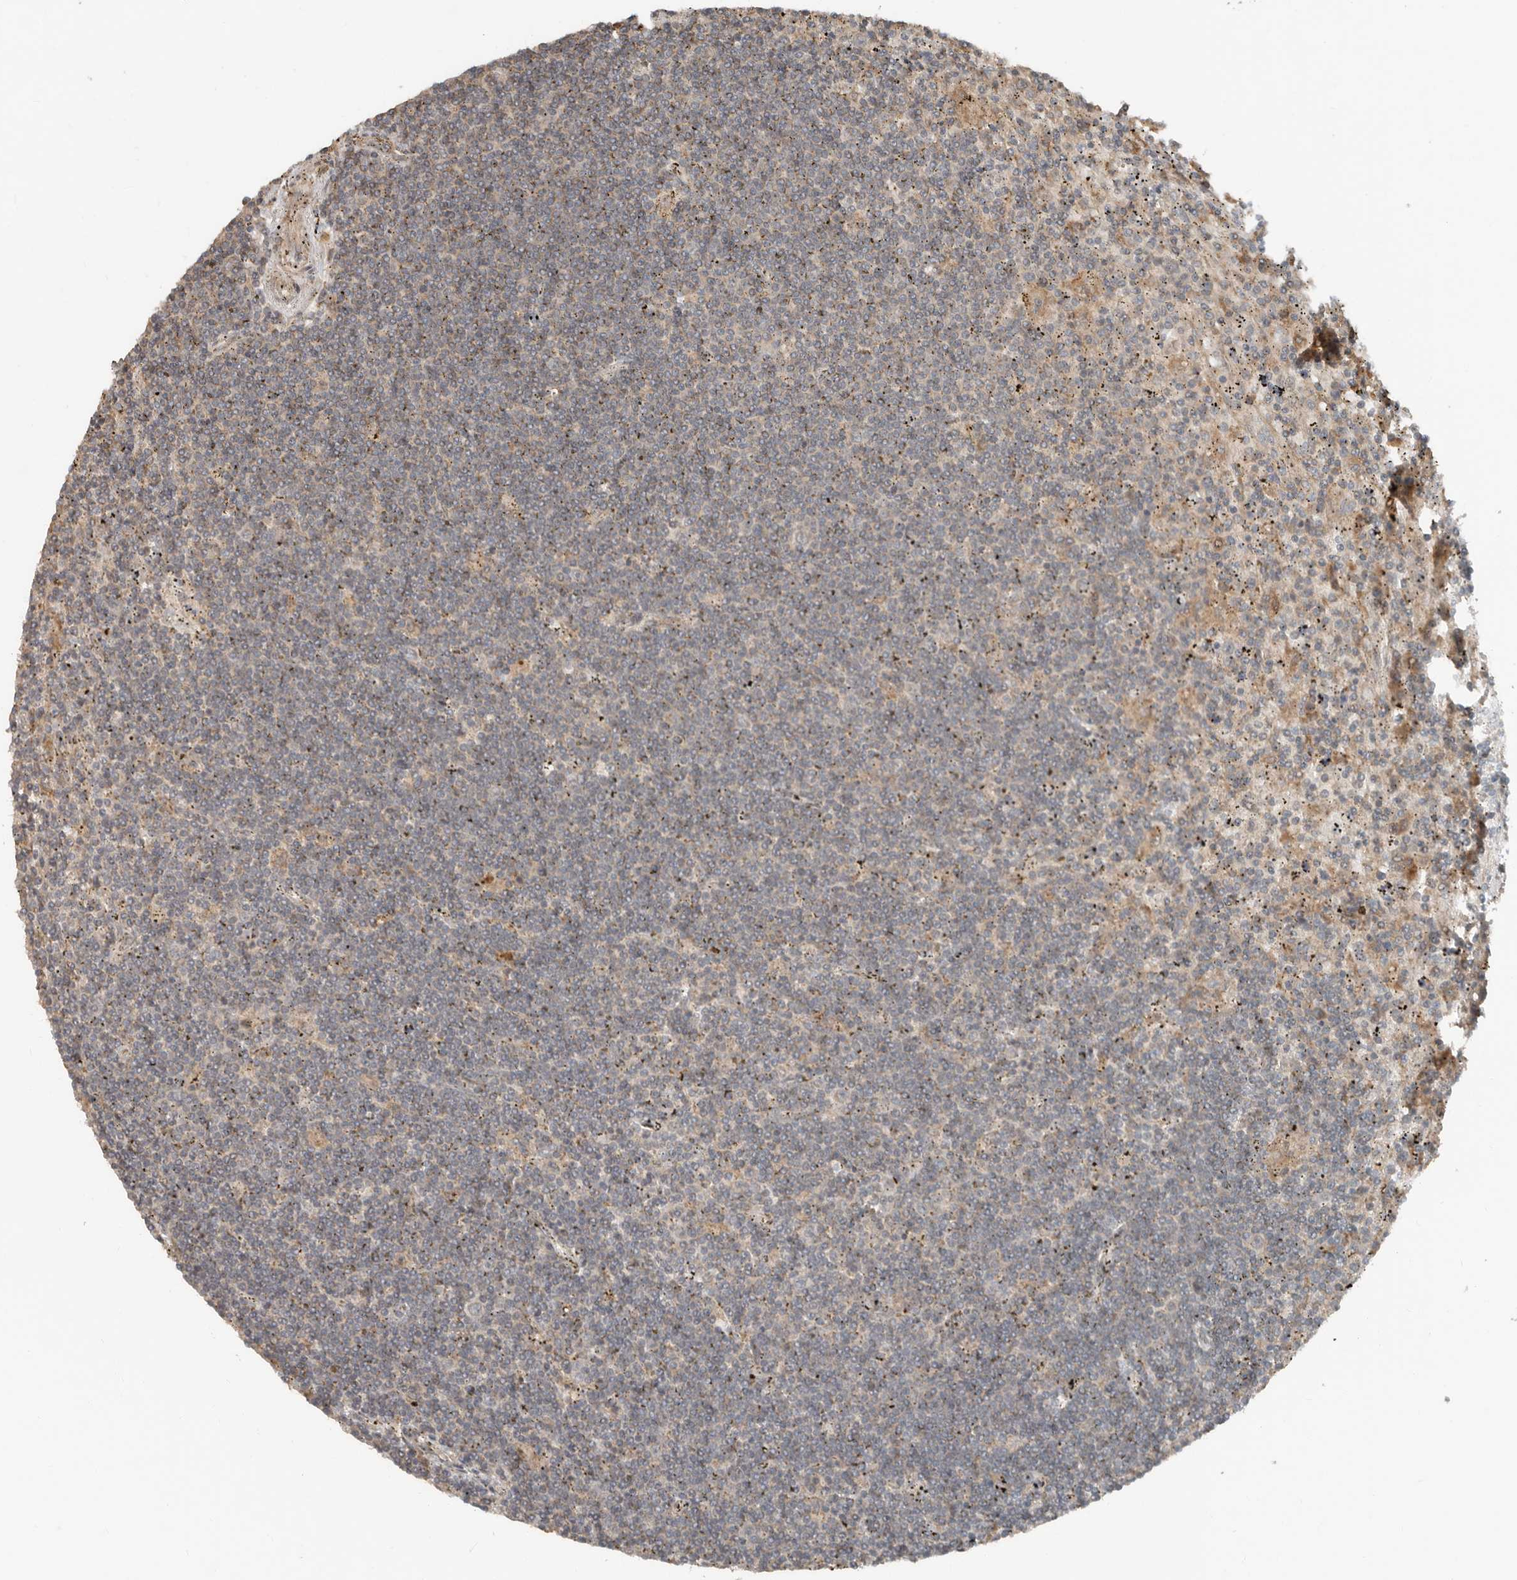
{"staining": {"intensity": "negative", "quantity": "none", "location": "none"}, "tissue": "lymphoma", "cell_type": "Tumor cells", "image_type": "cancer", "snomed": [{"axis": "morphology", "description": "Malignant lymphoma, non-Hodgkin's type, Low grade"}, {"axis": "topography", "description": "Spleen"}], "caption": "This is a micrograph of immunohistochemistry (IHC) staining of malignant lymphoma, non-Hodgkin's type (low-grade), which shows no staining in tumor cells. (DAB immunohistochemistry visualized using brightfield microscopy, high magnification).", "gene": "SLC6A7", "patient": {"sex": "male", "age": 76}}